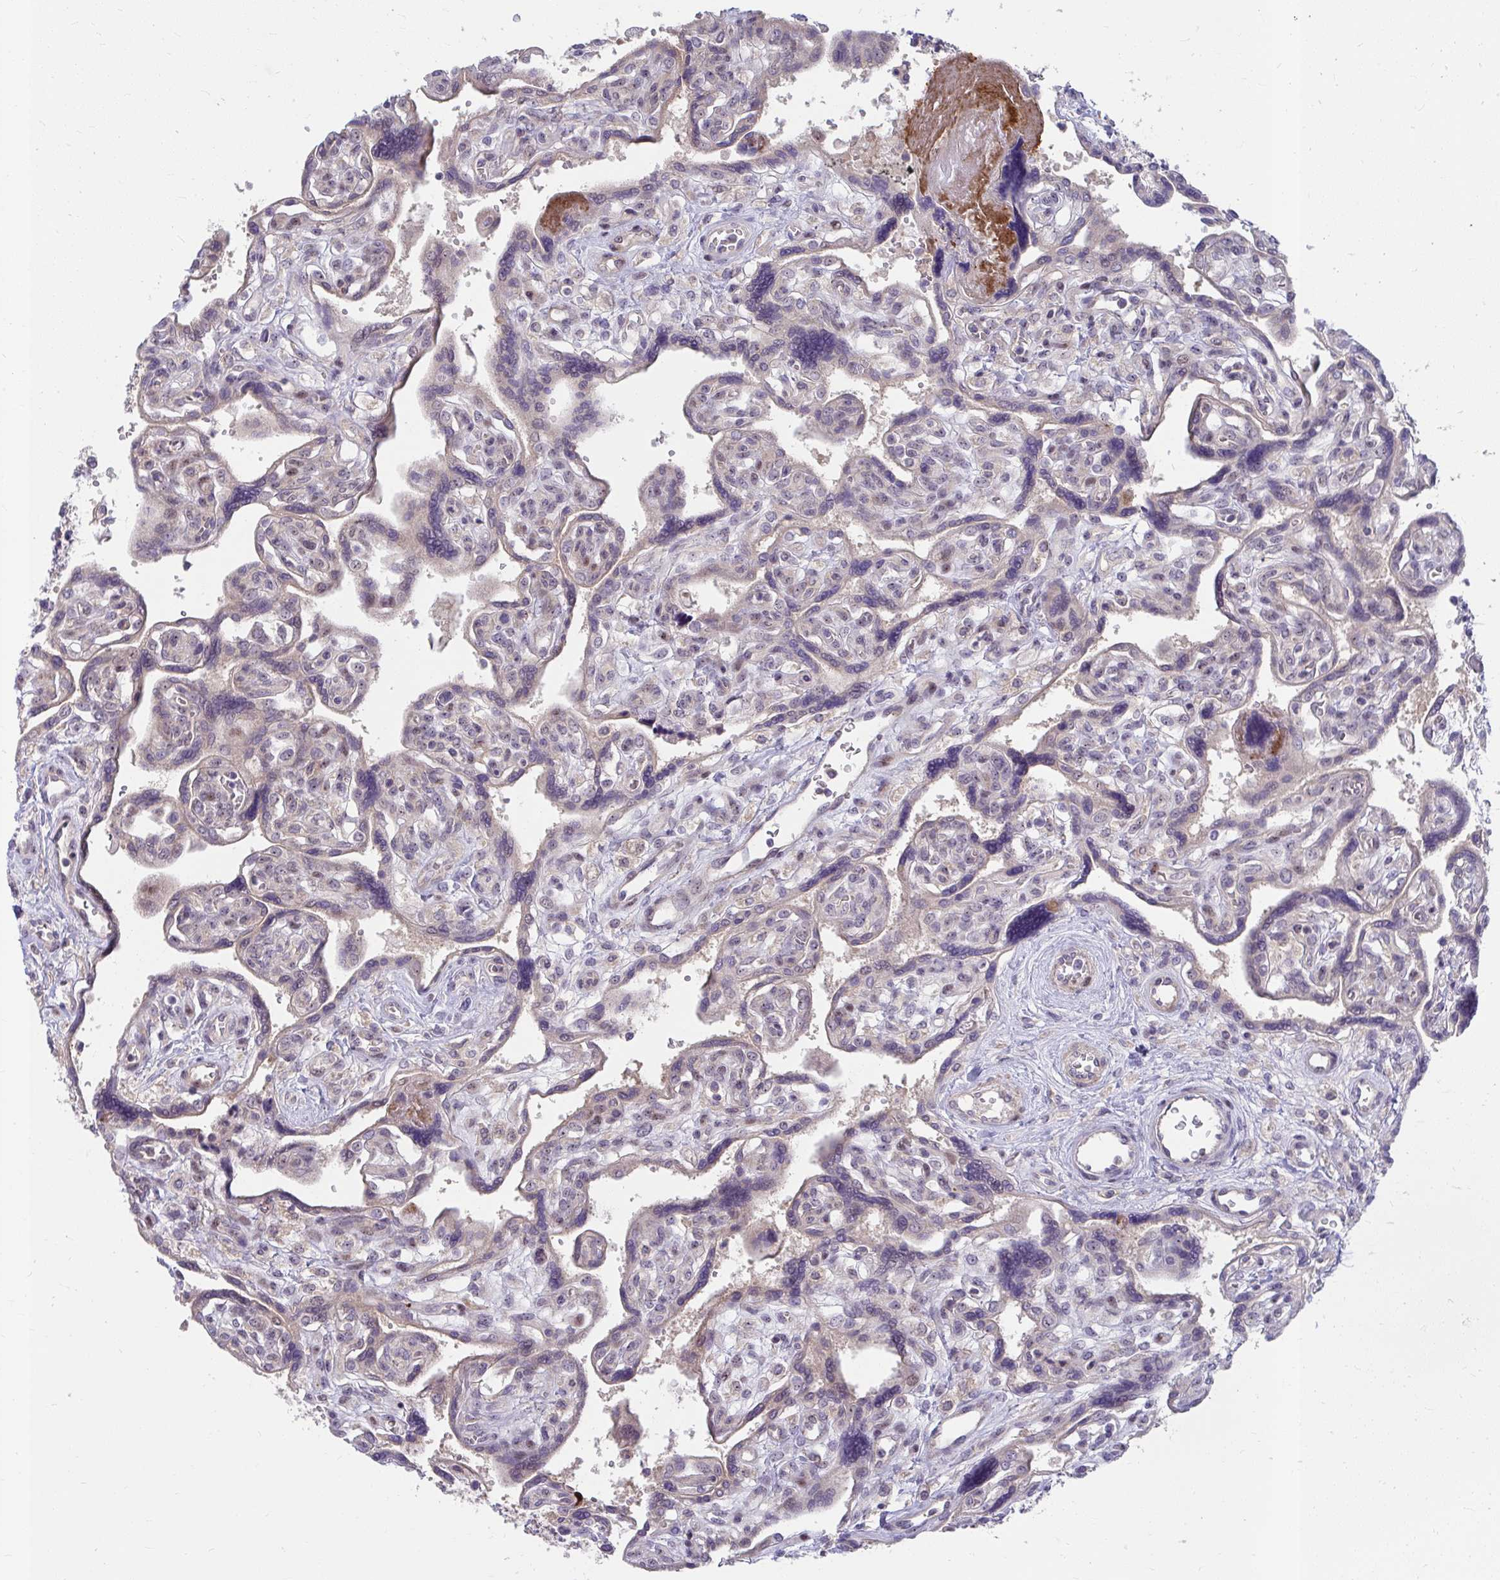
{"staining": {"intensity": "weak", "quantity": "25%-75%", "location": "cytoplasmic/membranous"}, "tissue": "placenta", "cell_type": "Trophoblastic cells", "image_type": "normal", "snomed": [{"axis": "morphology", "description": "Normal tissue, NOS"}, {"axis": "topography", "description": "Placenta"}], "caption": "Immunohistochemical staining of normal placenta displays weak cytoplasmic/membranous protein positivity in approximately 25%-75% of trophoblastic cells. The protein of interest is shown in brown color, while the nuclei are stained blue.", "gene": "MUS81", "patient": {"sex": "female", "age": 39}}